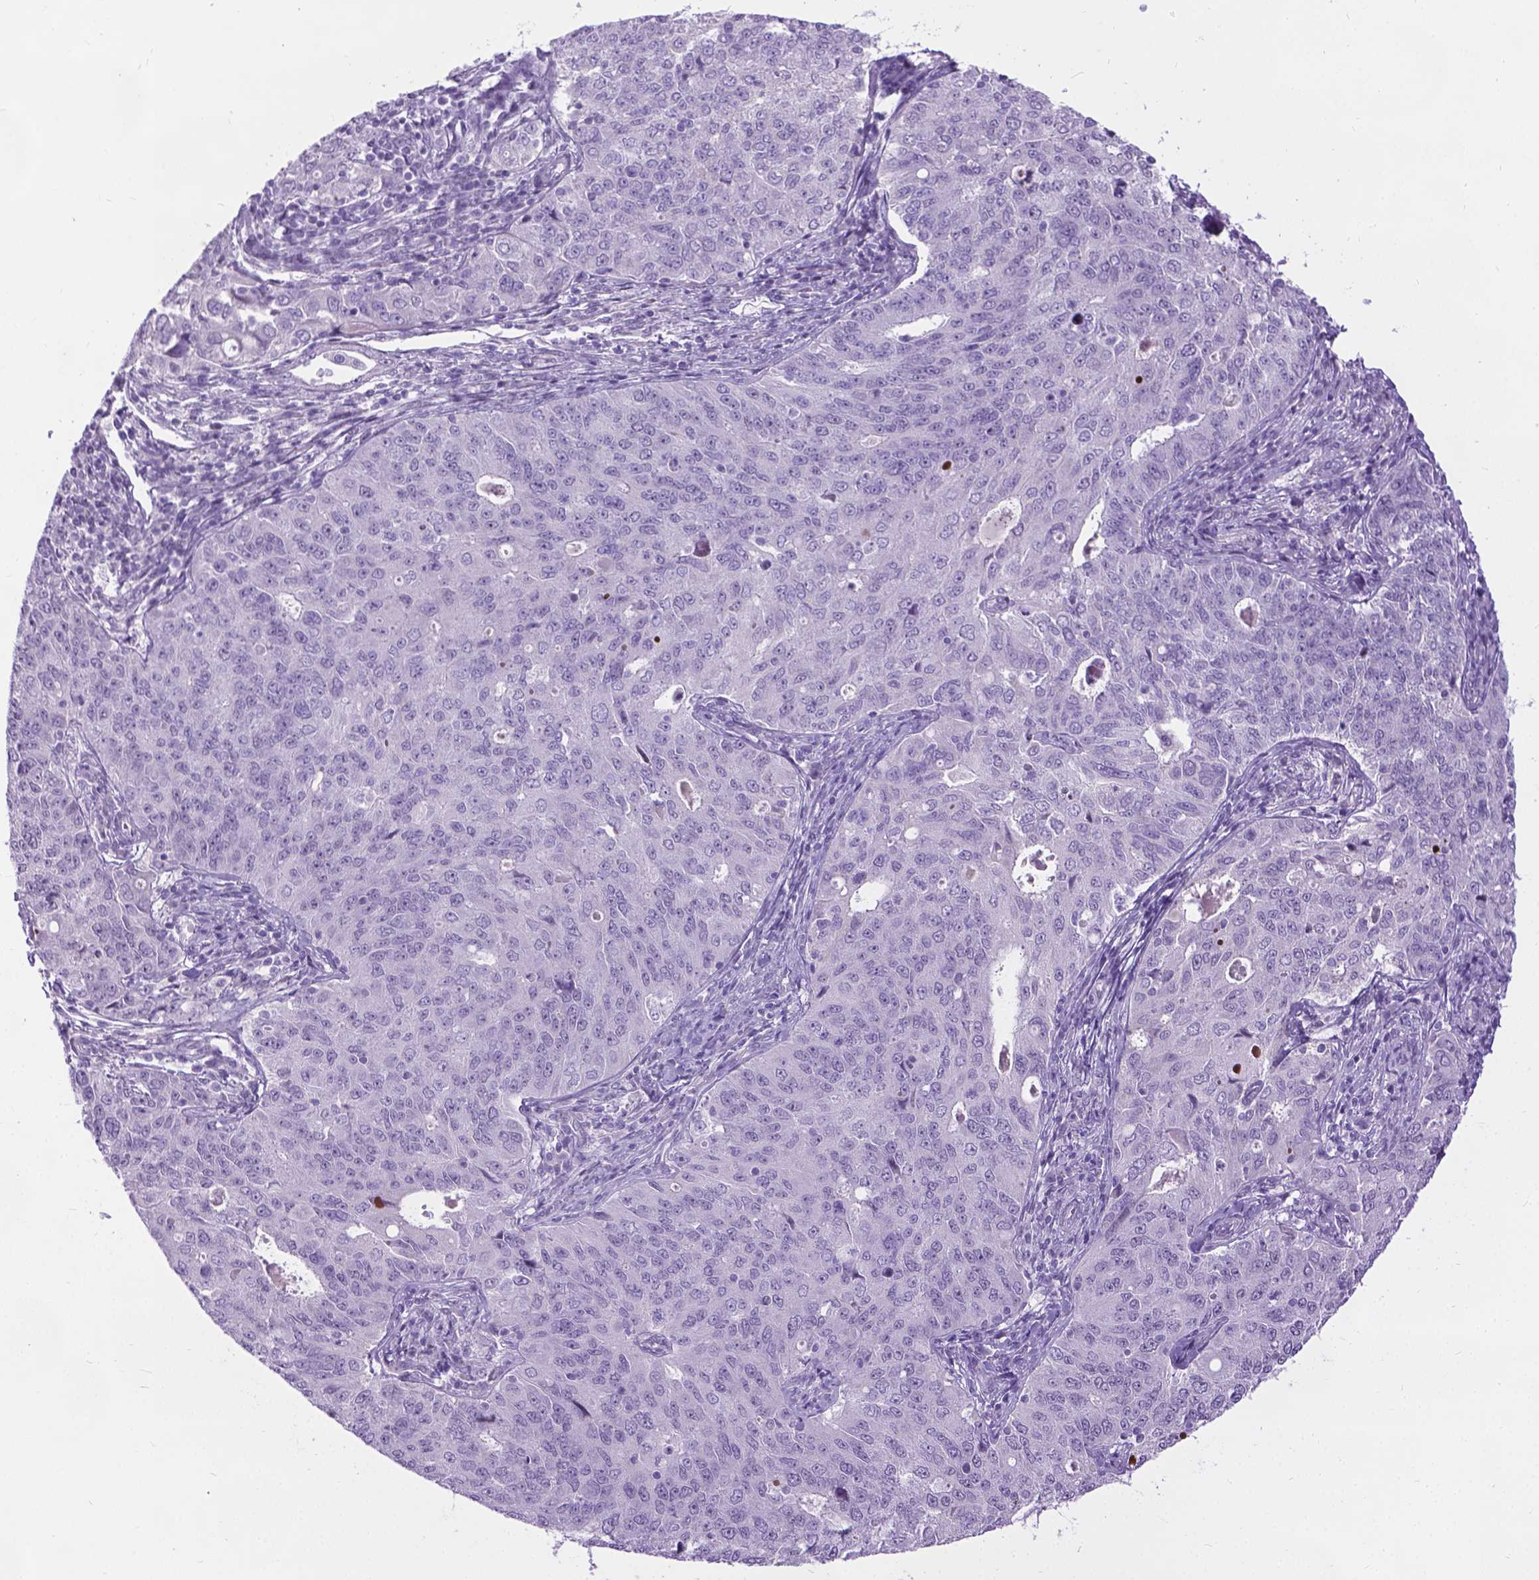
{"staining": {"intensity": "negative", "quantity": "none", "location": "none"}, "tissue": "endometrial cancer", "cell_type": "Tumor cells", "image_type": "cancer", "snomed": [{"axis": "morphology", "description": "Adenocarcinoma, NOS"}, {"axis": "topography", "description": "Endometrium"}], "caption": "DAB (3,3'-diaminobenzidine) immunohistochemical staining of human endometrial adenocarcinoma reveals no significant staining in tumor cells.", "gene": "PROB1", "patient": {"sex": "female", "age": 43}}